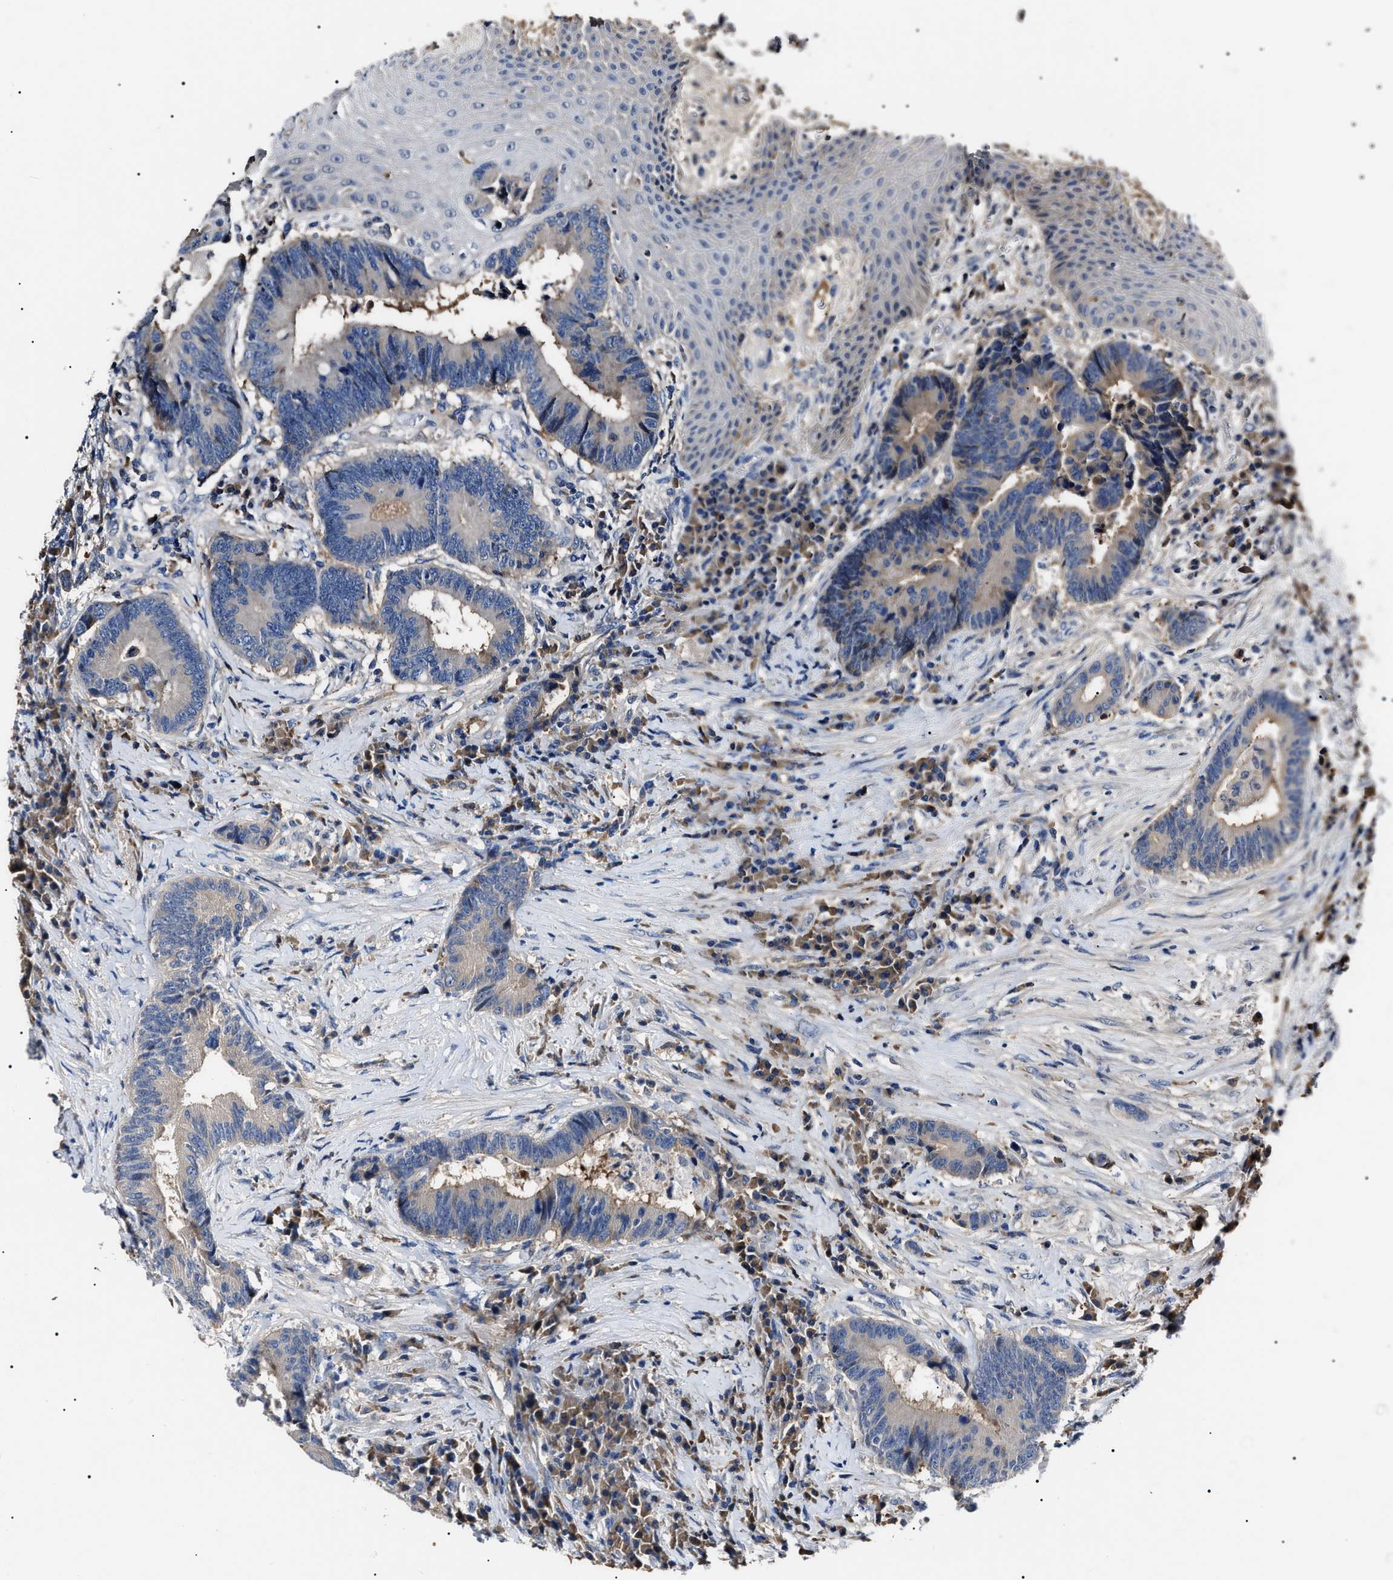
{"staining": {"intensity": "negative", "quantity": "none", "location": "none"}, "tissue": "colorectal cancer", "cell_type": "Tumor cells", "image_type": "cancer", "snomed": [{"axis": "morphology", "description": "Adenocarcinoma, NOS"}, {"axis": "topography", "description": "Rectum"}, {"axis": "topography", "description": "Anal"}], "caption": "DAB immunohistochemical staining of human adenocarcinoma (colorectal) displays no significant expression in tumor cells.", "gene": "IFT81", "patient": {"sex": "female", "age": 89}}